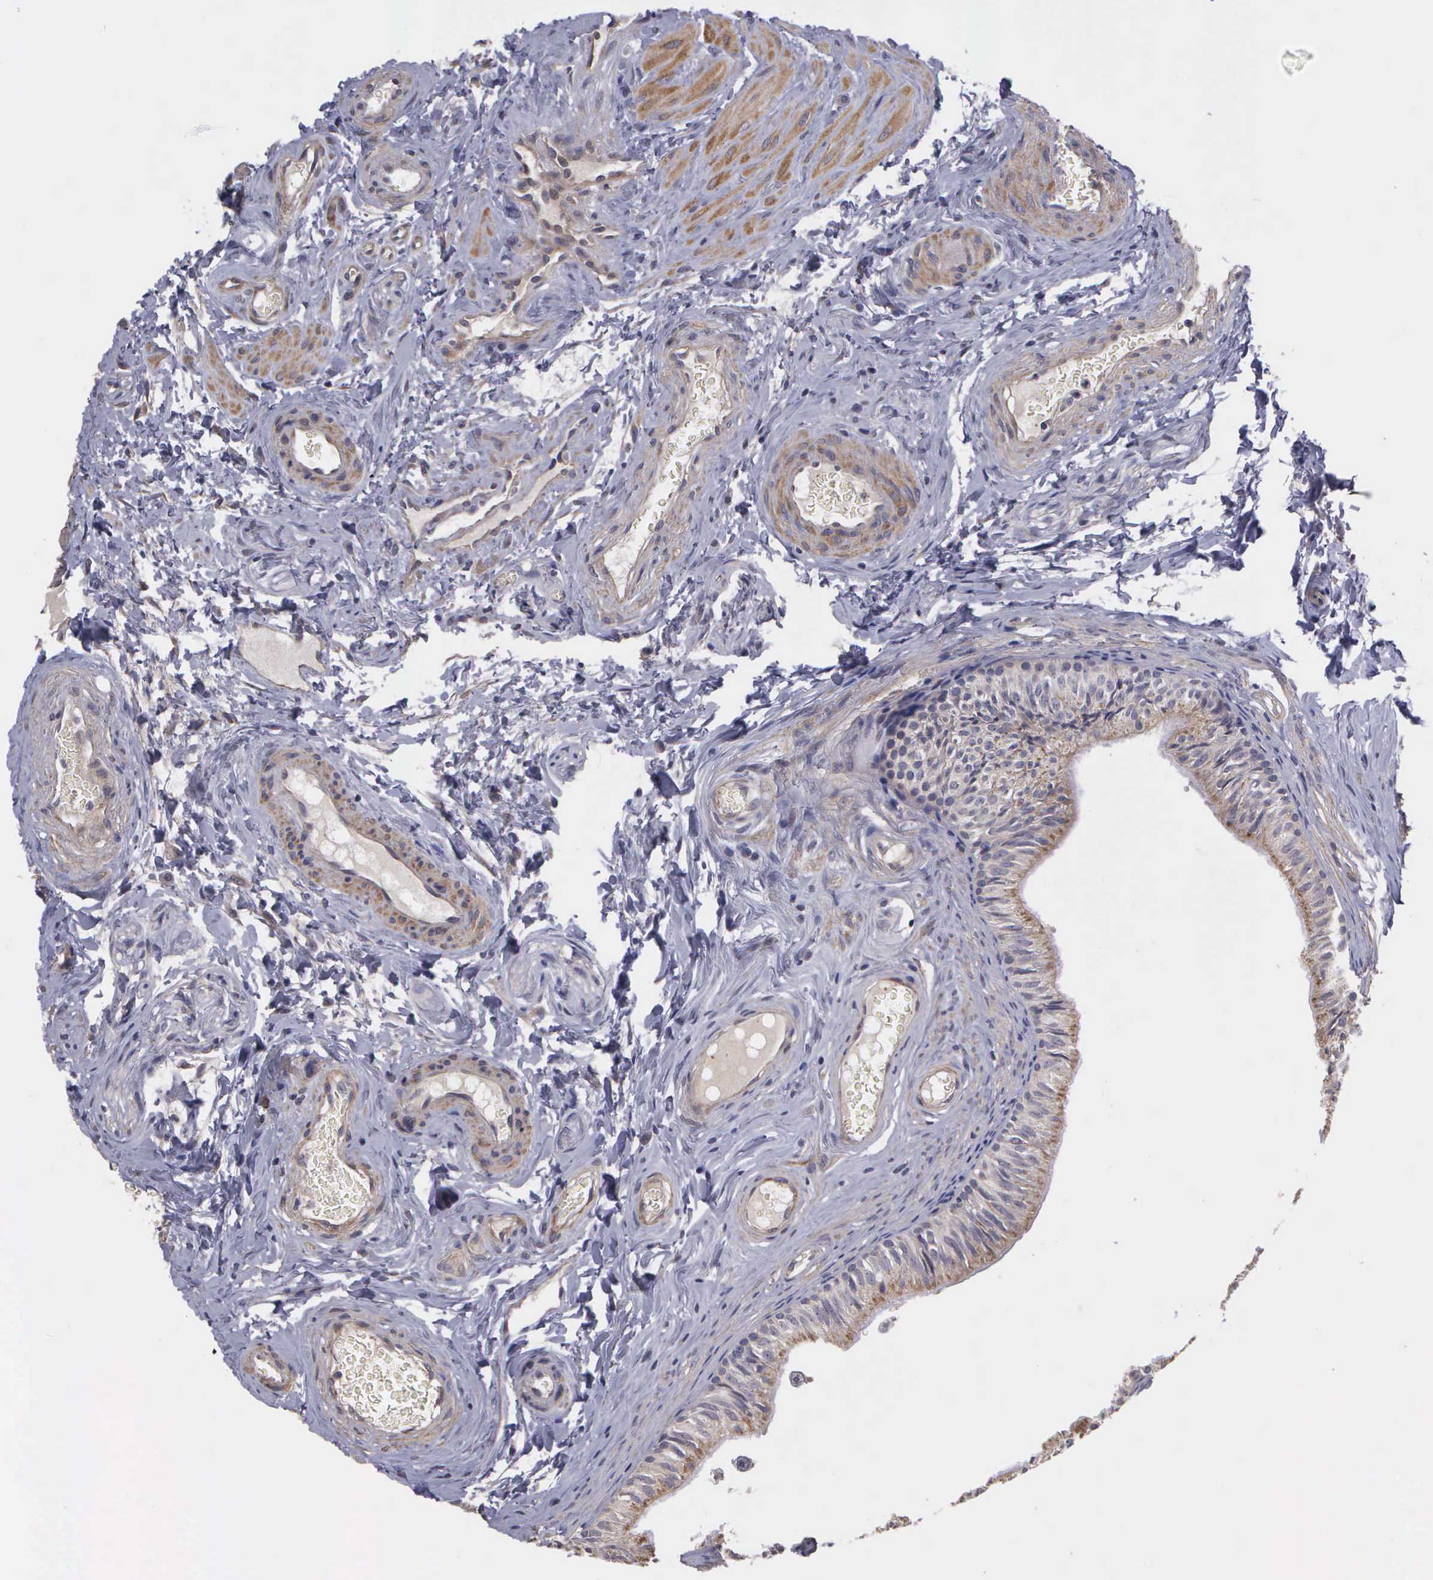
{"staining": {"intensity": "weak", "quantity": "25%-75%", "location": "cytoplasmic/membranous"}, "tissue": "epididymis", "cell_type": "Glandular cells", "image_type": "normal", "snomed": [{"axis": "morphology", "description": "Normal tissue, NOS"}, {"axis": "topography", "description": "Epididymis"}], "caption": "Unremarkable epididymis reveals weak cytoplasmic/membranous positivity in about 25%-75% of glandular cells, visualized by immunohistochemistry. (DAB (3,3'-diaminobenzidine) = brown stain, brightfield microscopy at high magnification).", "gene": "RTL10", "patient": {"sex": "male", "age": 23}}